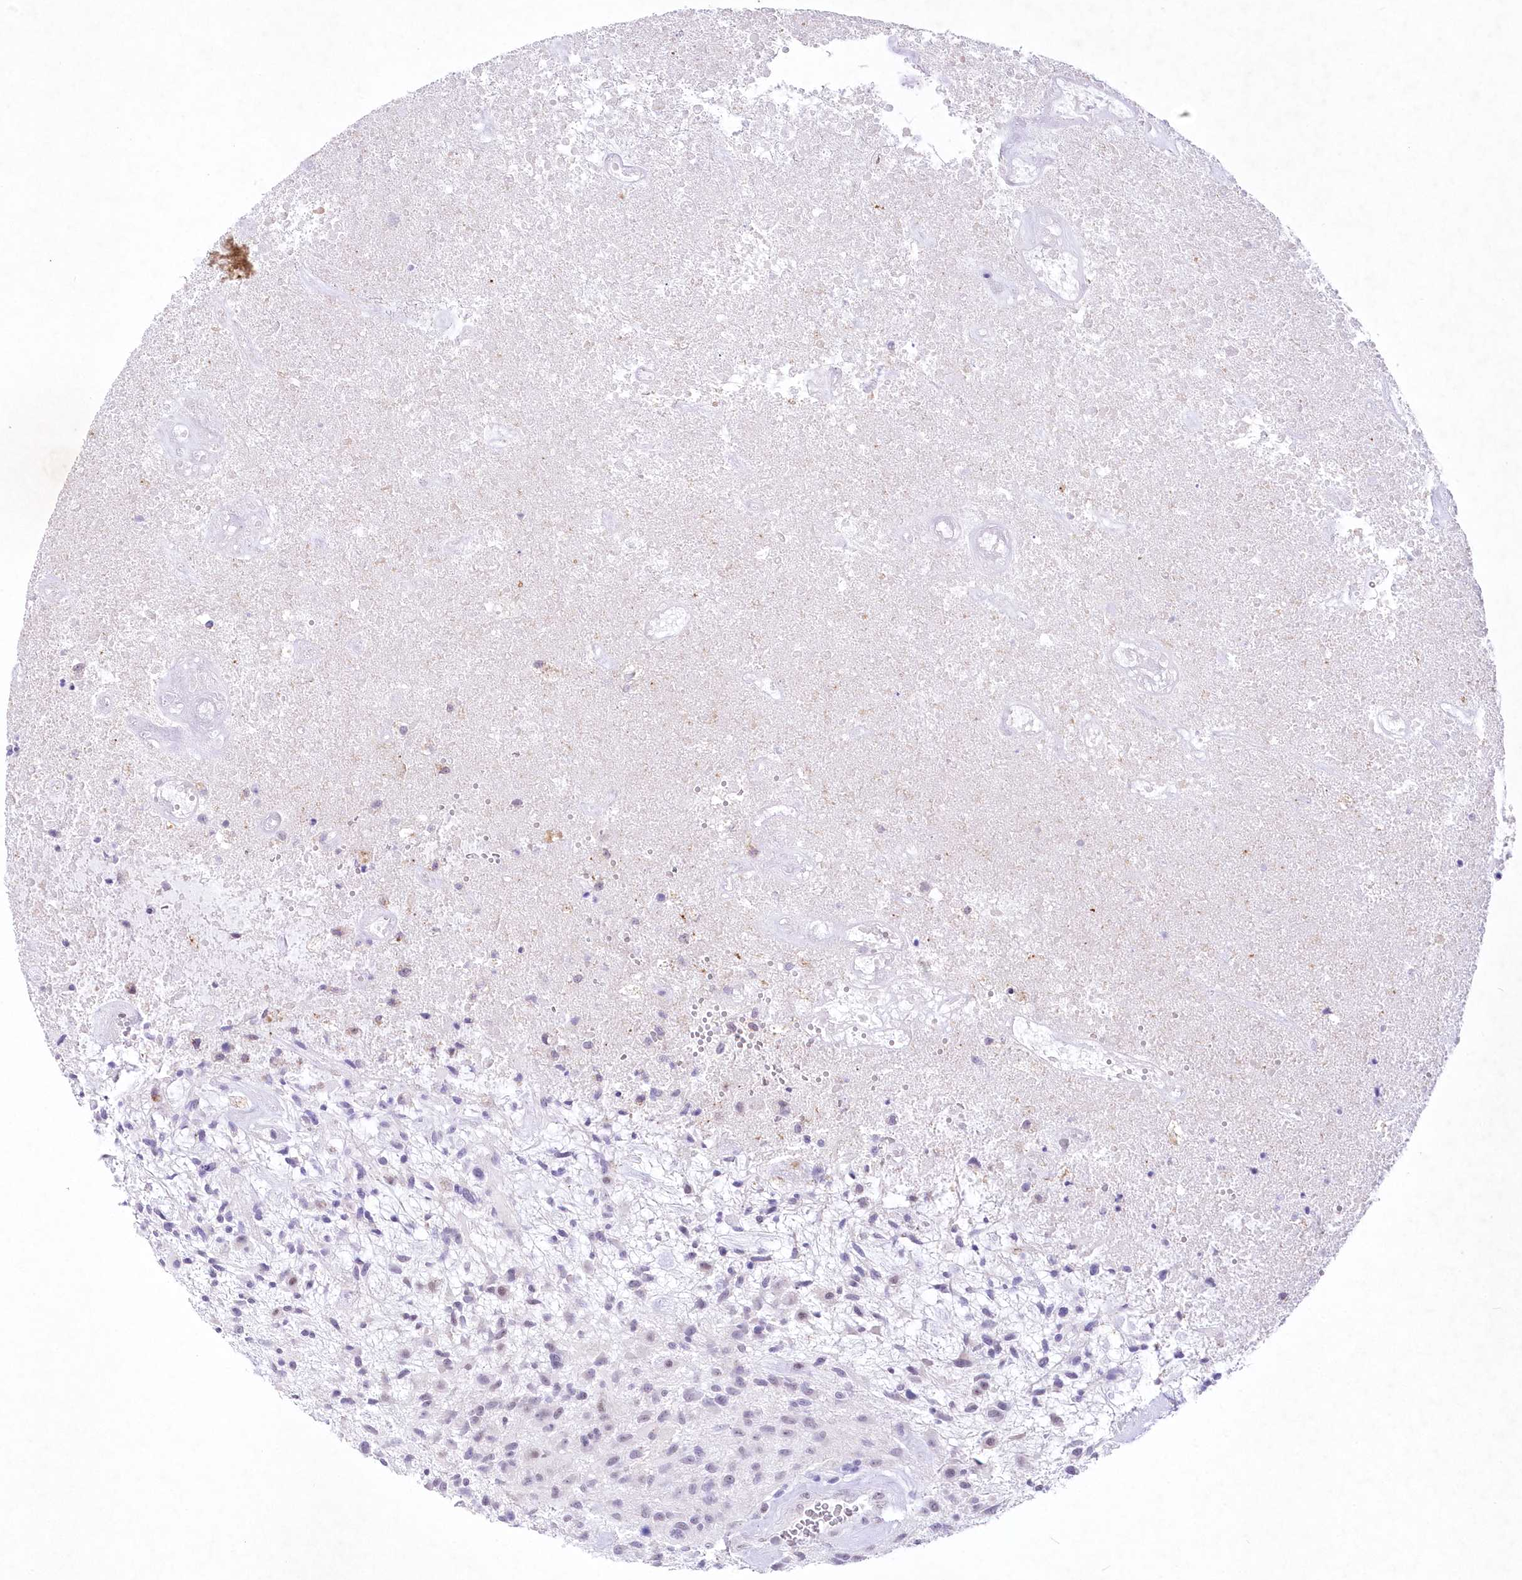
{"staining": {"intensity": "negative", "quantity": "none", "location": "none"}, "tissue": "glioma", "cell_type": "Tumor cells", "image_type": "cancer", "snomed": [{"axis": "morphology", "description": "Glioma, malignant, High grade"}, {"axis": "topography", "description": "Brain"}], "caption": "Tumor cells show no significant positivity in glioma.", "gene": "RBM27", "patient": {"sex": "male", "age": 47}}